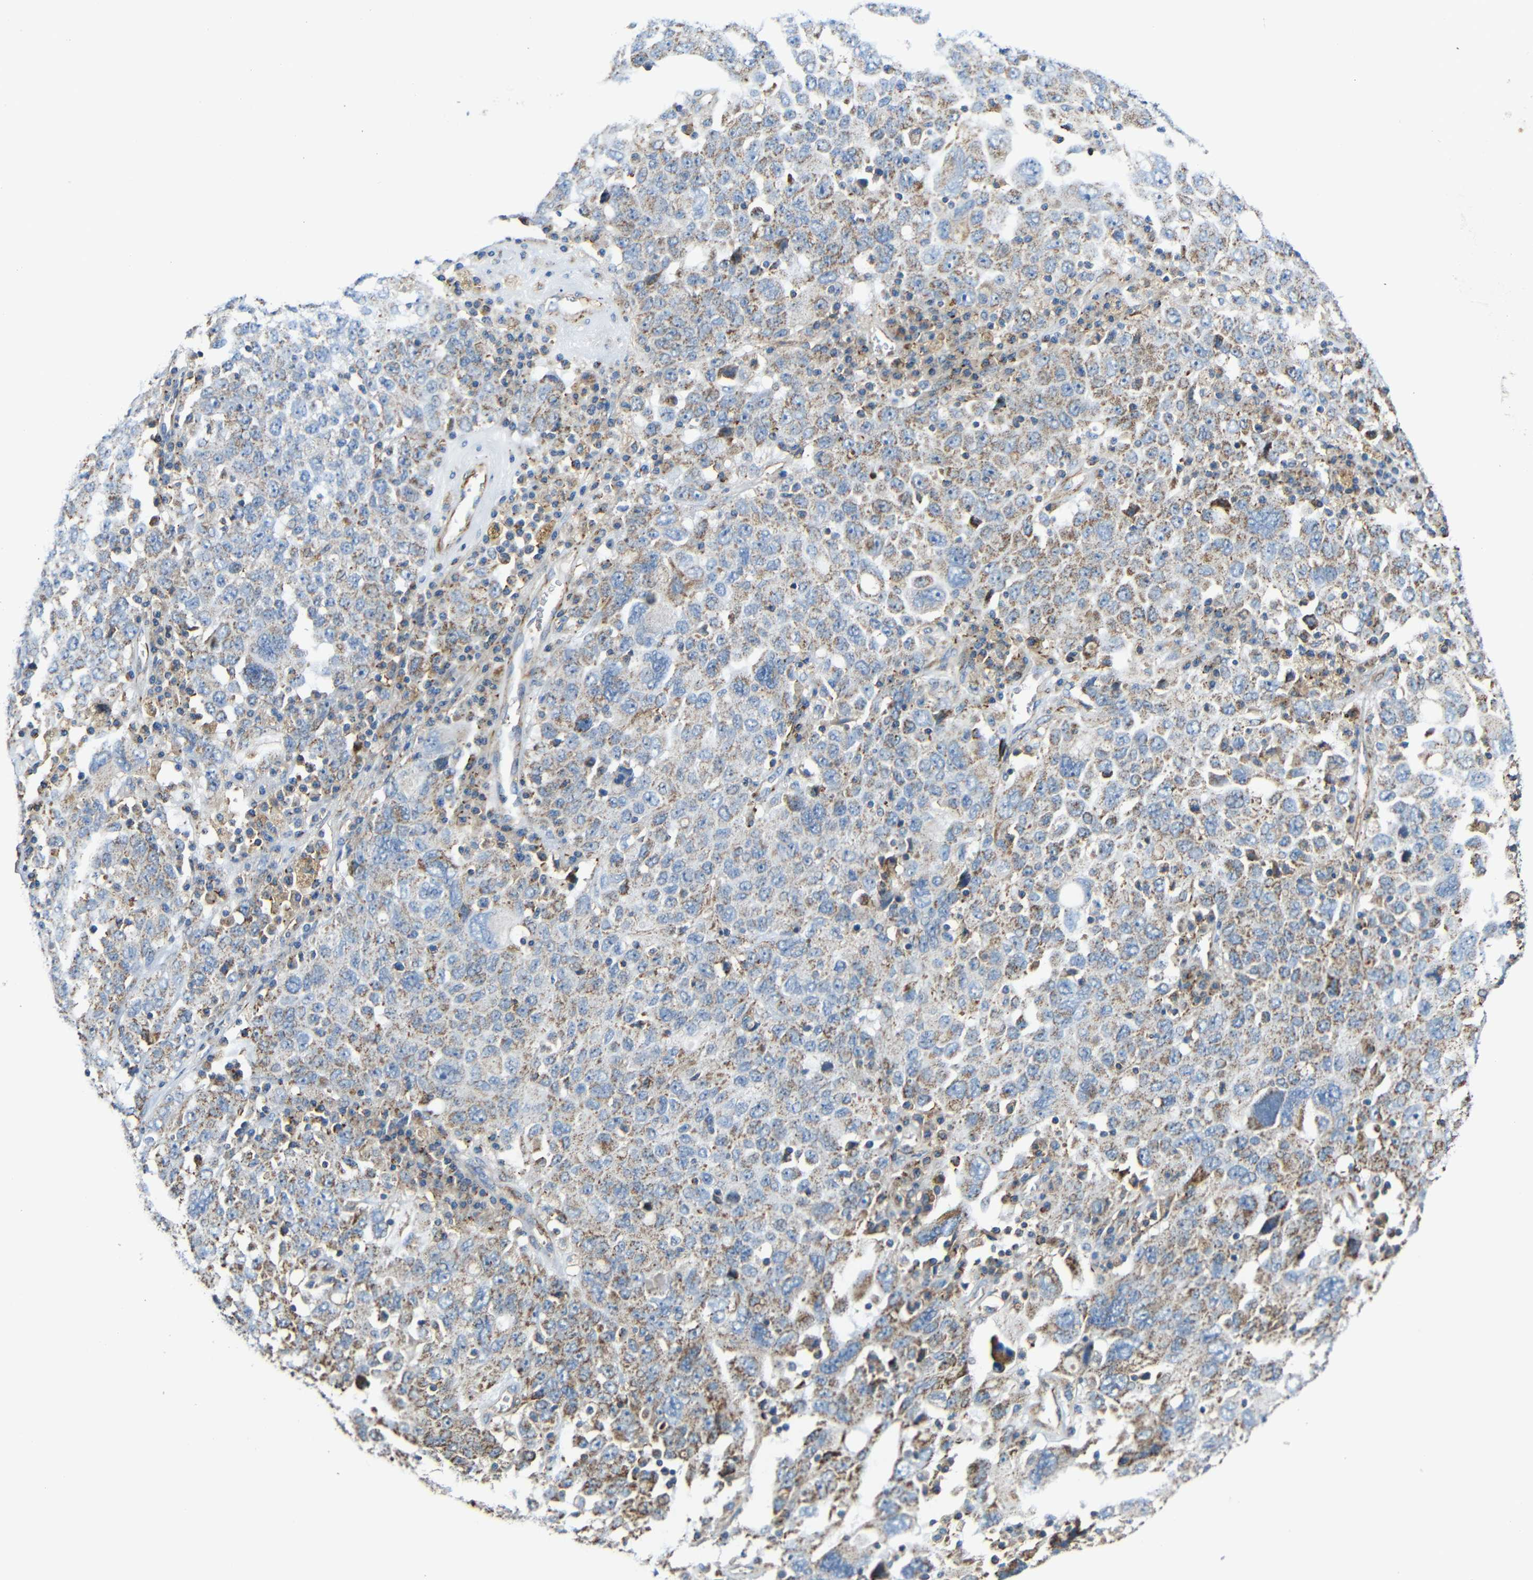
{"staining": {"intensity": "moderate", "quantity": "25%-75%", "location": "cytoplasmic/membranous"}, "tissue": "ovarian cancer", "cell_type": "Tumor cells", "image_type": "cancer", "snomed": [{"axis": "morphology", "description": "Carcinoma, endometroid"}, {"axis": "topography", "description": "Ovary"}], "caption": "A histopathology image of ovarian endometroid carcinoma stained for a protein shows moderate cytoplasmic/membranous brown staining in tumor cells.", "gene": "IGSF10", "patient": {"sex": "female", "age": 62}}